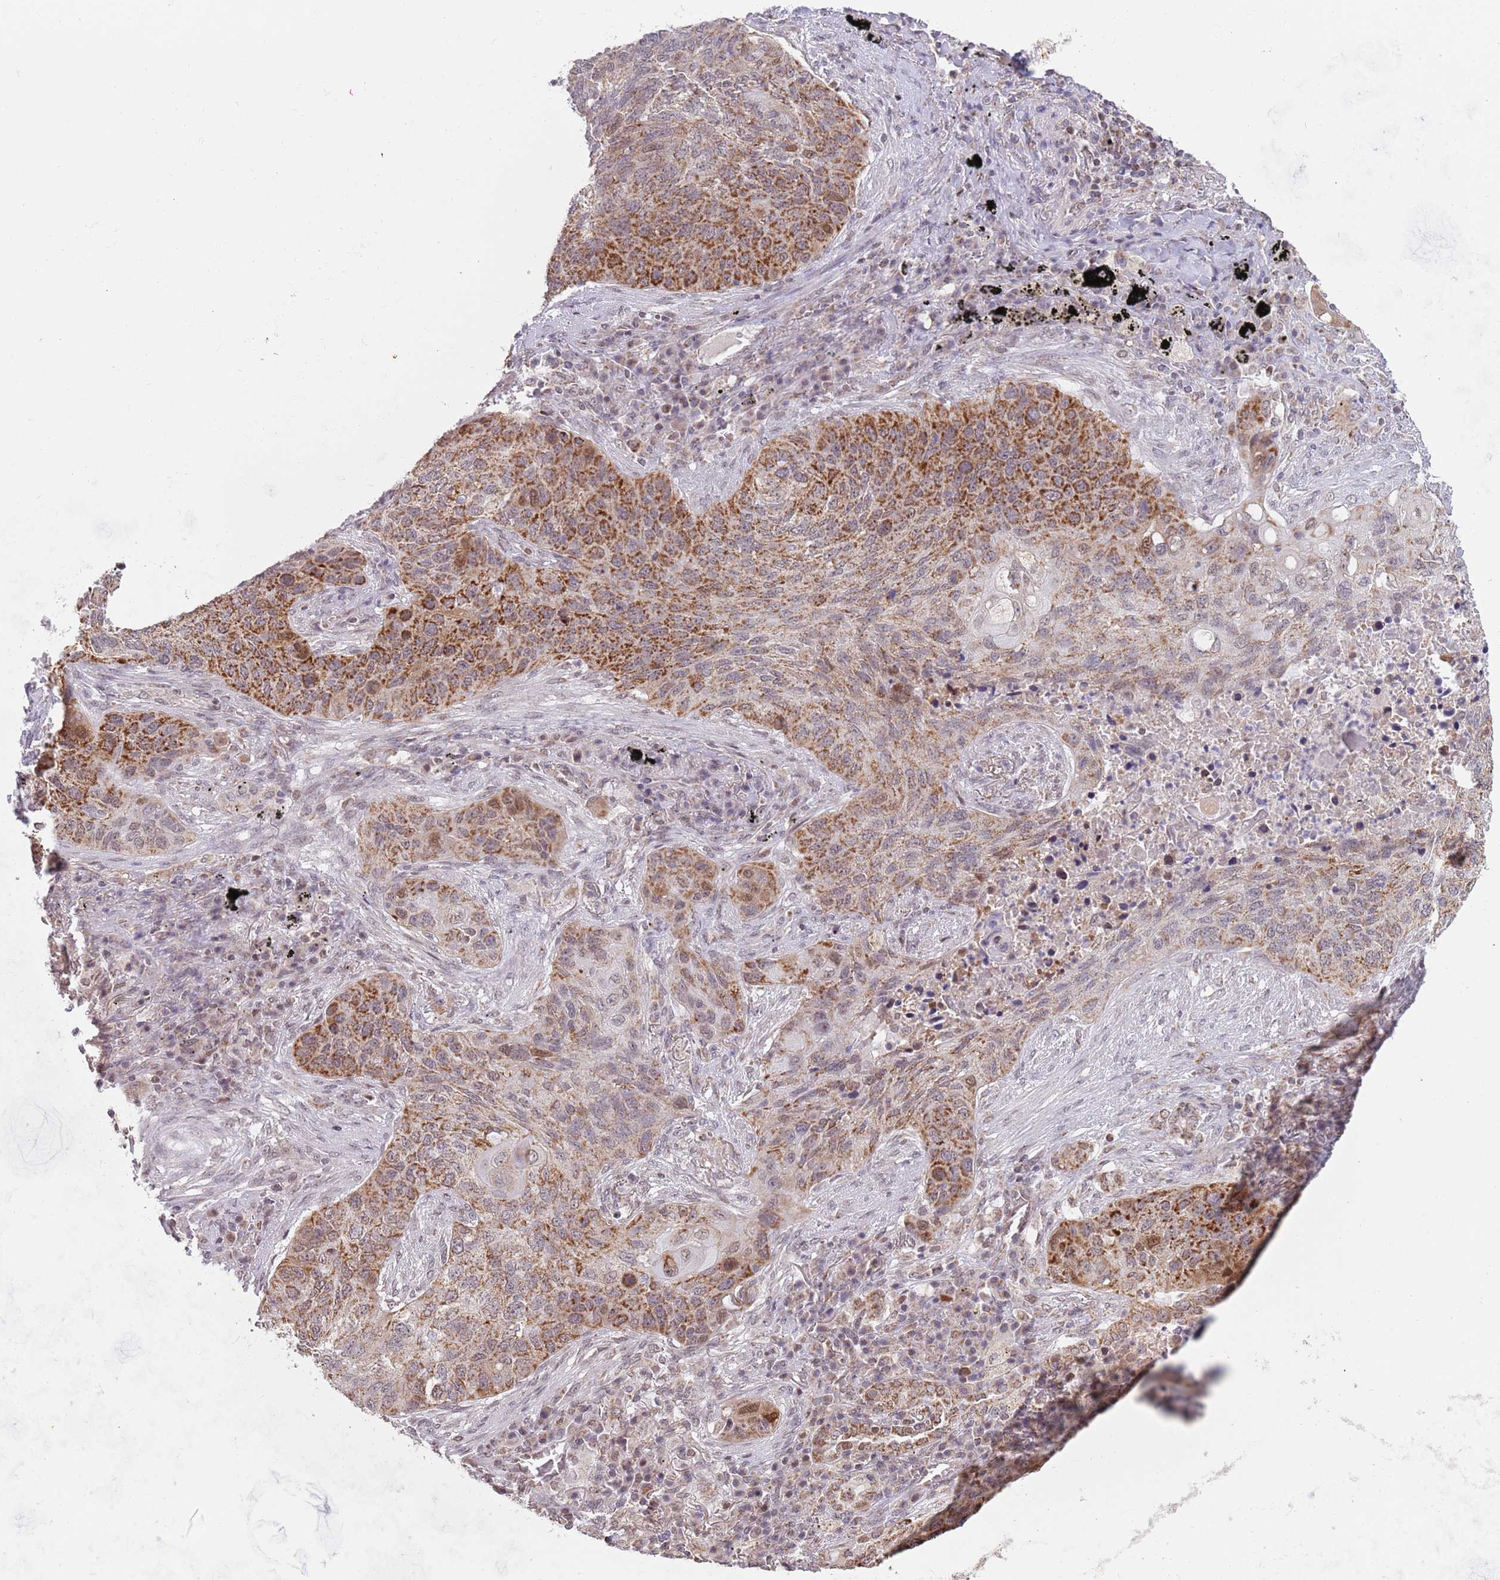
{"staining": {"intensity": "strong", "quantity": ">75%", "location": "cytoplasmic/membranous"}, "tissue": "lung cancer", "cell_type": "Tumor cells", "image_type": "cancer", "snomed": [{"axis": "morphology", "description": "Squamous cell carcinoma, NOS"}, {"axis": "topography", "description": "Lung"}], "caption": "DAB immunohistochemical staining of lung cancer (squamous cell carcinoma) exhibits strong cytoplasmic/membranous protein staining in approximately >75% of tumor cells.", "gene": "TIMM13", "patient": {"sex": "female", "age": 63}}